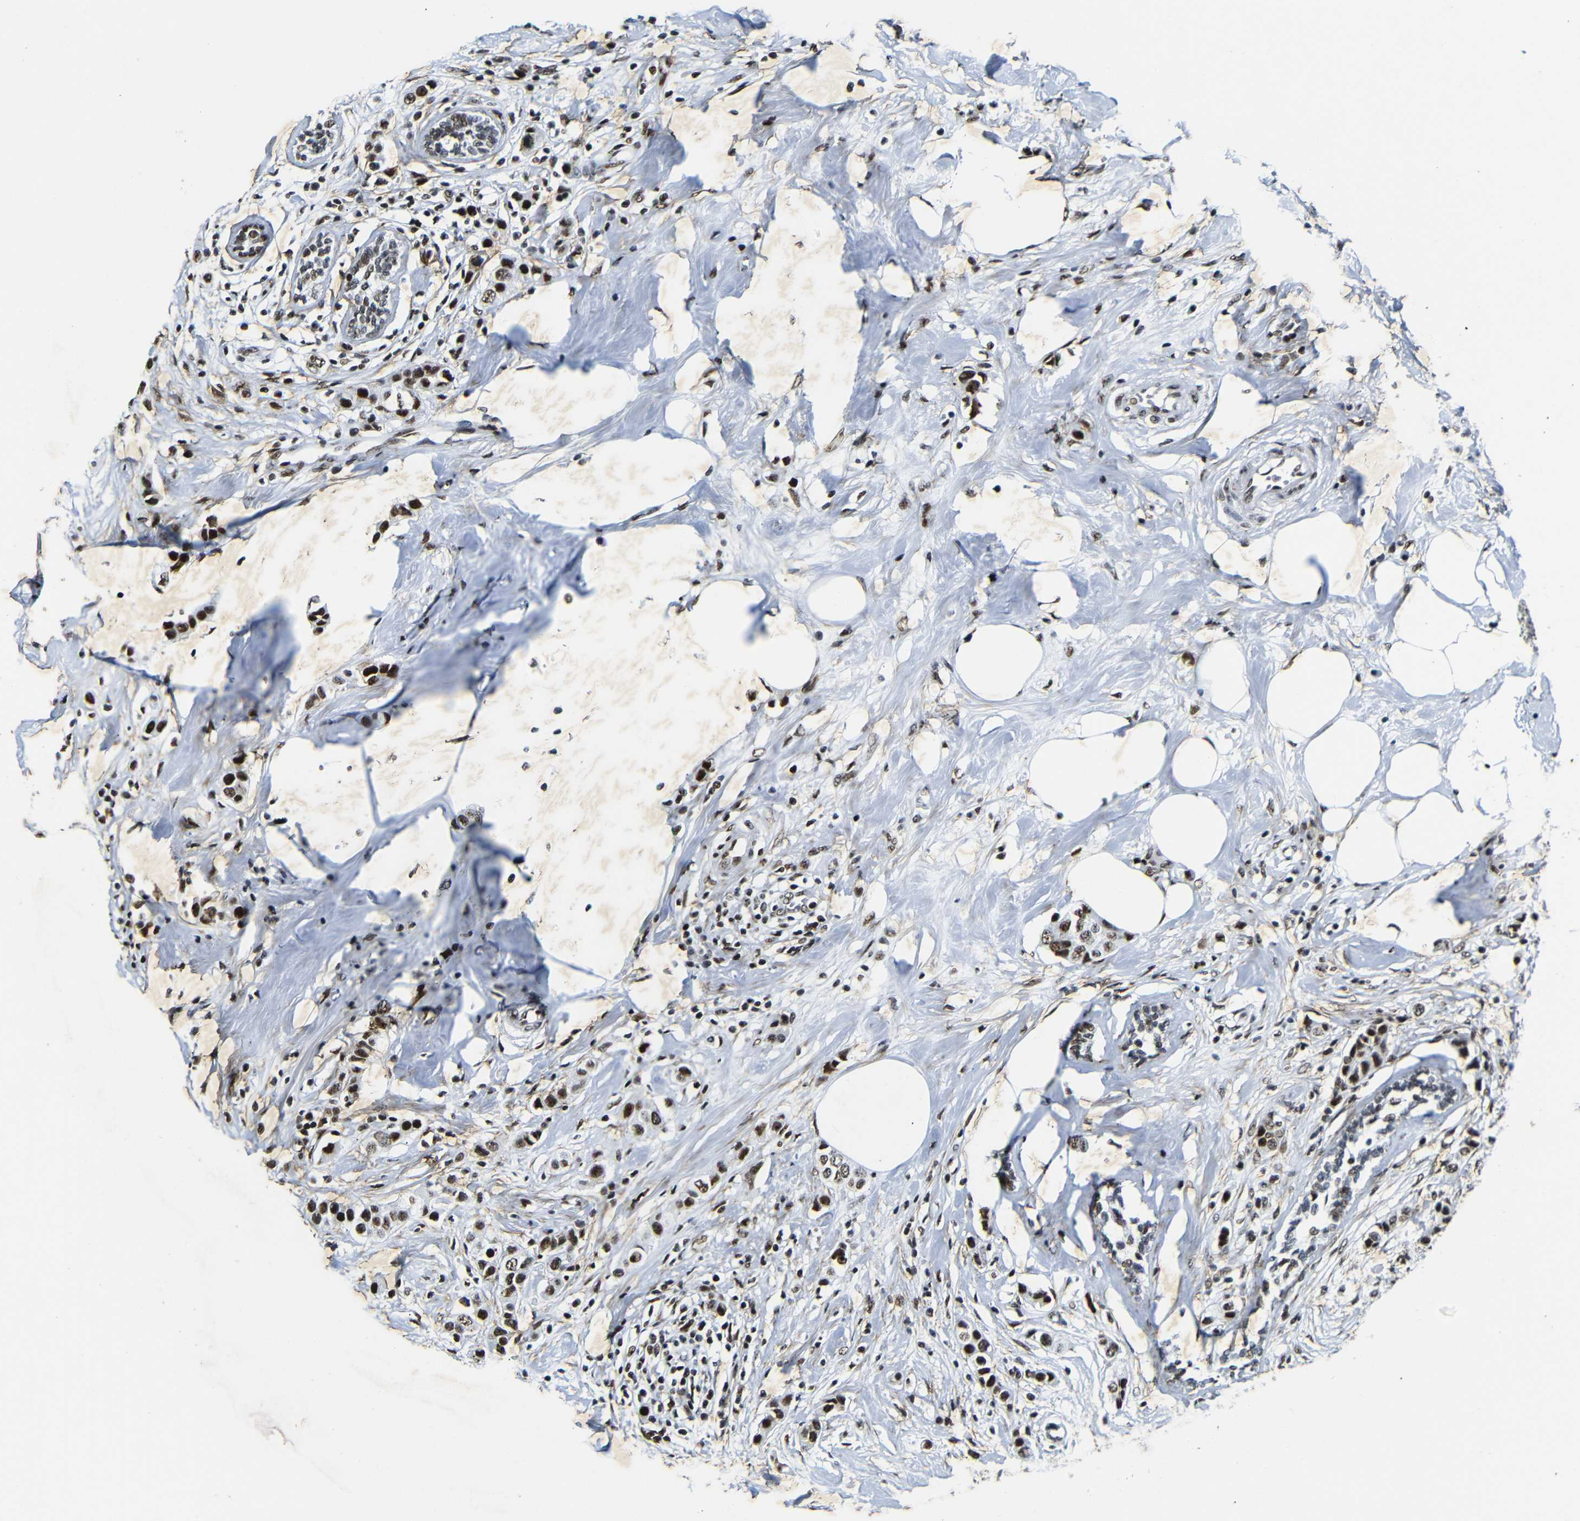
{"staining": {"intensity": "strong", "quantity": ">75%", "location": "nuclear"}, "tissue": "breast cancer", "cell_type": "Tumor cells", "image_type": "cancer", "snomed": [{"axis": "morphology", "description": "Normal tissue, NOS"}, {"axis": "morphology", "description": "Duct carcinoma"}, {"axis": "topography", "description": "Breast"}], "caption": "Protein staining by immunohistochemistry (IHC) exhibits strong nuclear positivity in approximately >75% of tumor cells in breast cancer (intraductal carcinoma). (Stains: DAB (3,3'-diaminobenzidine) in brown, nuclei in blue, Microscopy: brightfield microscopy at high magnification).", "gene": "SRSF1", "patient": {"sex": "female", "age": 50}}